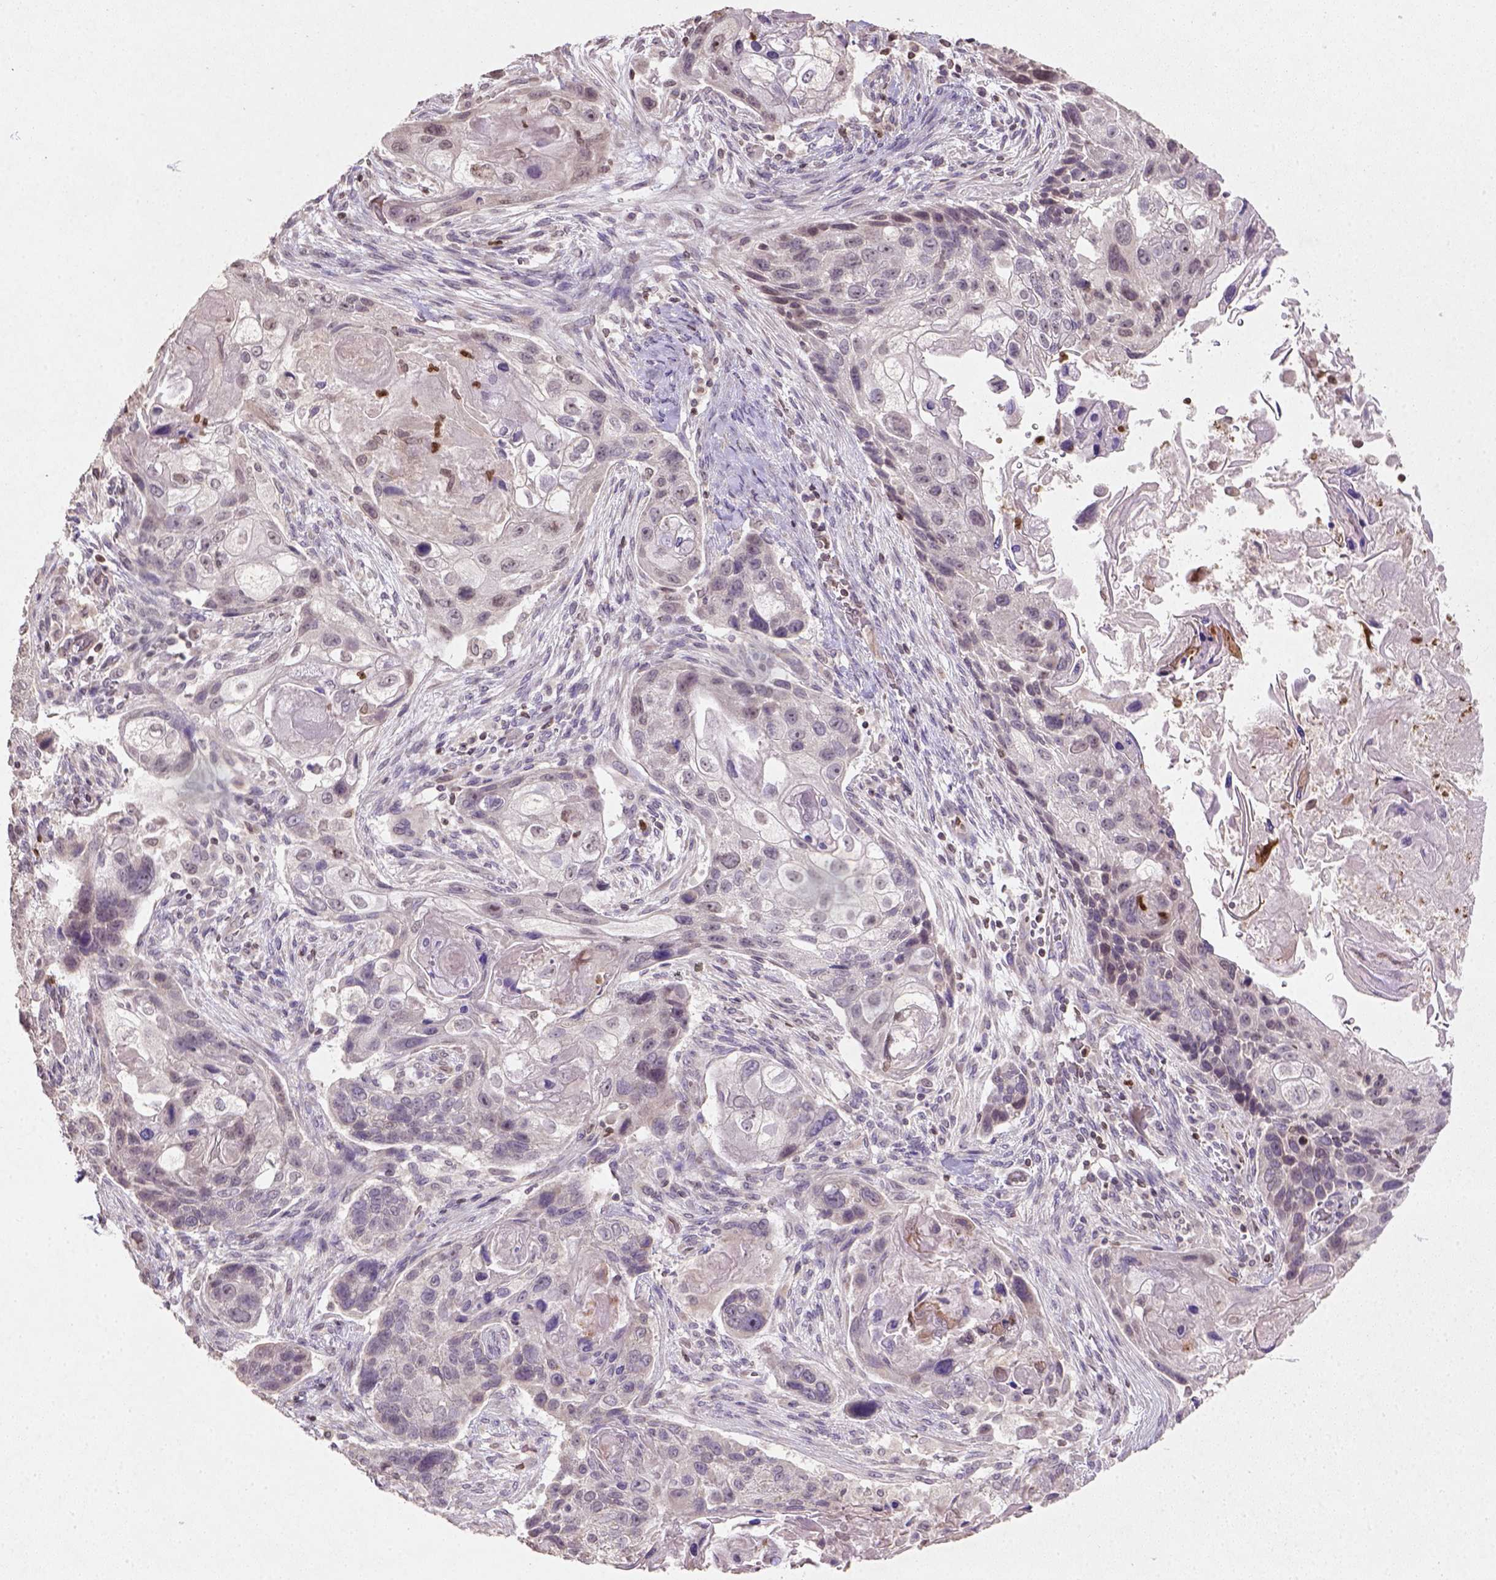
{"staining": {"intensity": "negative", "quantity": "none", "location": "none"}, "tissue": "lung cancer", "cell_type": "Tumor cells", "image_type": "cancer", "snomed": [{"axis": "morphology", "description": "Squamous cell carcinoma, NOS"}, {"axis": "topography", "description": "Lung"}], "caption": "A photomicrograph of human squamous cell carcinoma (lung) is negative for staining in tumor cells. (Brightfield microscopy of DAB immunohistochemistry at high magnification).", "gene": "NUDT3", "patient": {"sex": "male", "age": 69}}